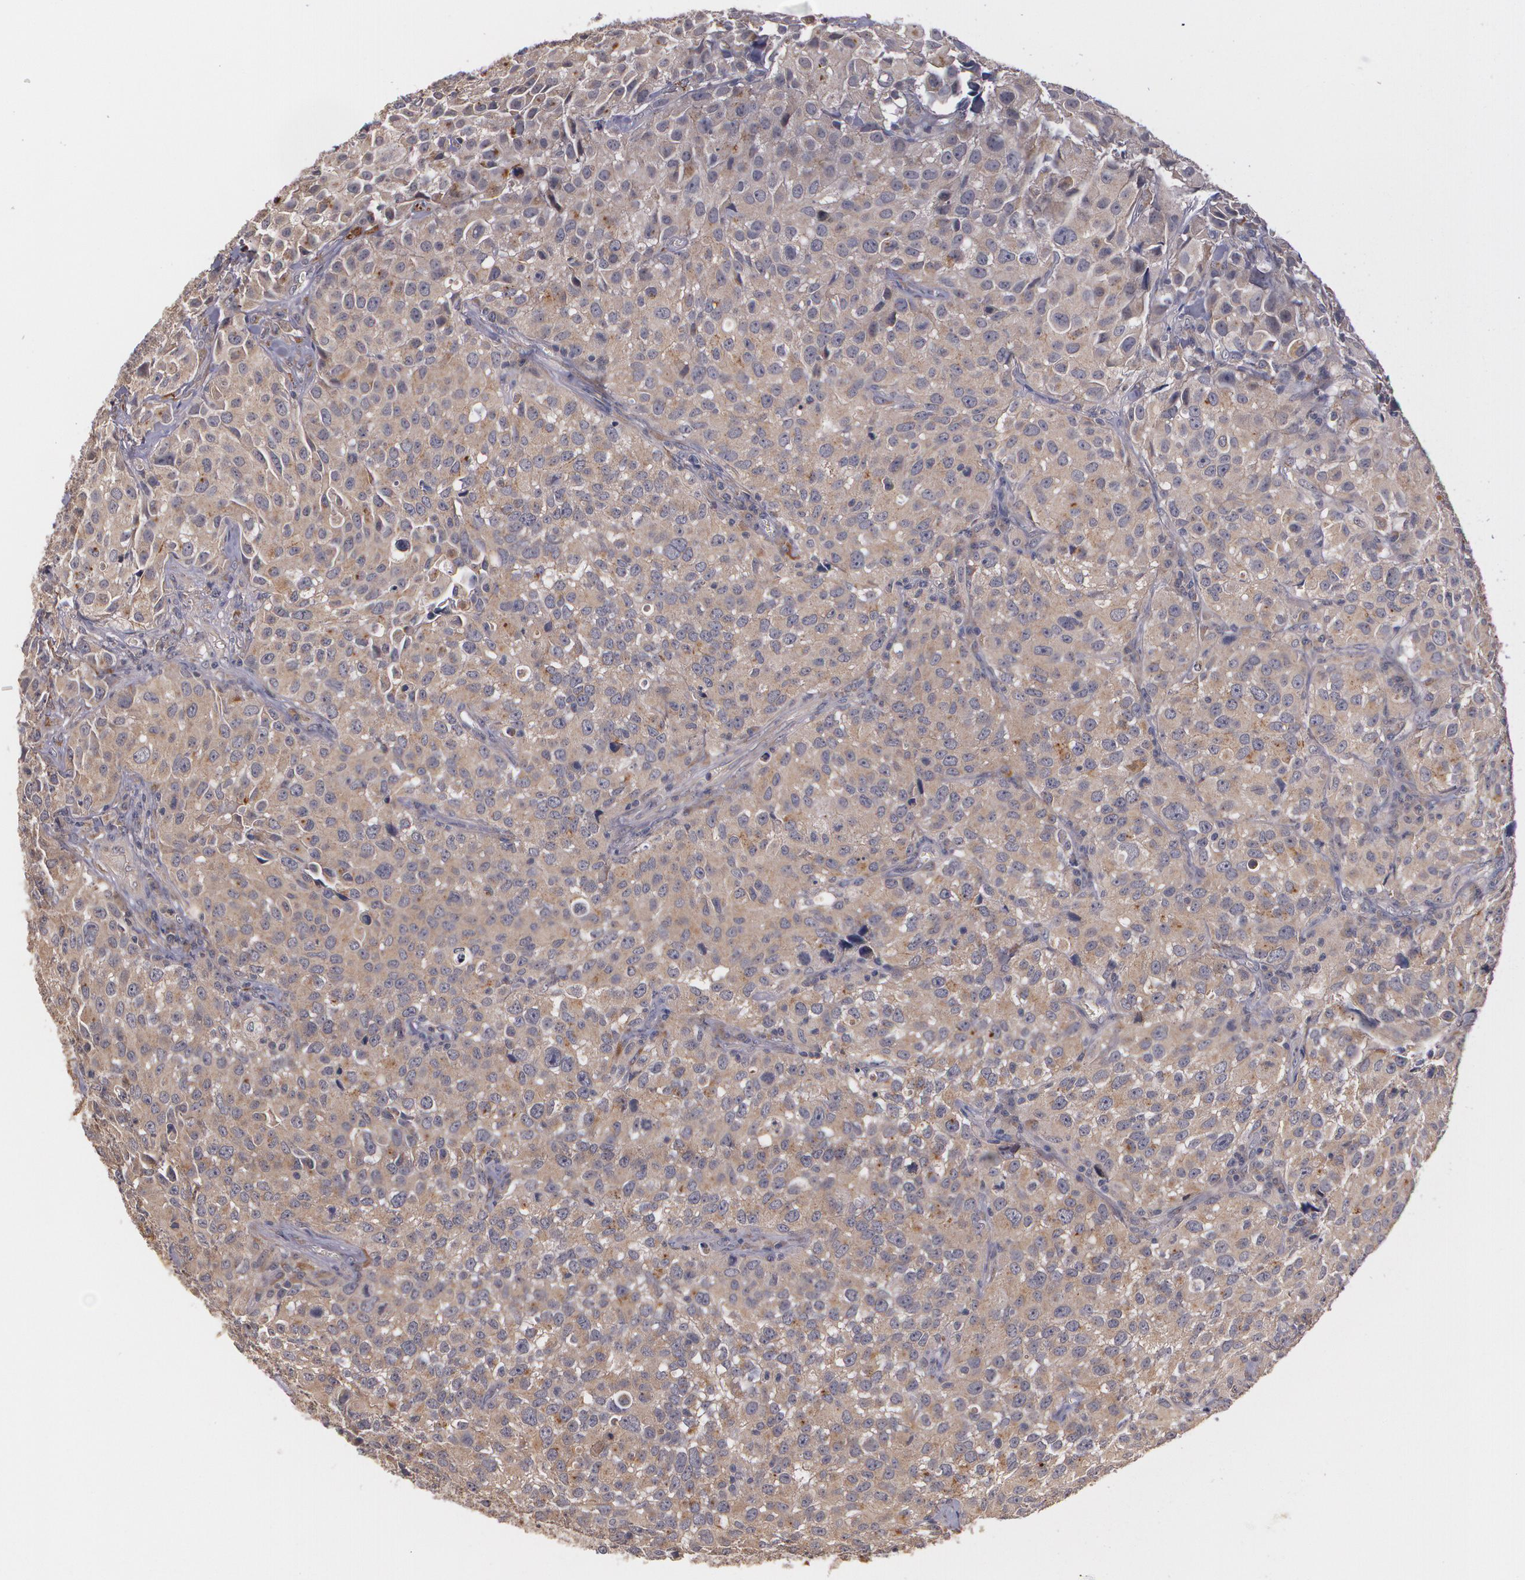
{"staining": {"intensity": "weak", "quantity": ">75%", "location": "cytoplasmic/membranous"}, "tissue": "urothelial cancer", "cell_type": "Tumor cells", "image_type": "cancer", "snomed": [{"axis": "morphology", "description": "Urothelial carcinoma, High grade"}, {"axis": "topography", "description": "Urinary bladder"}], "caption": "Weak cytoplasmic/membranous expression for a protein is seen in about >75% of tumor cells of urothelial carcinoma (high-grade) using immunohistochemistry.", "gene": "IFNGR2", "patient": {"sex": "female", "age": 75}}